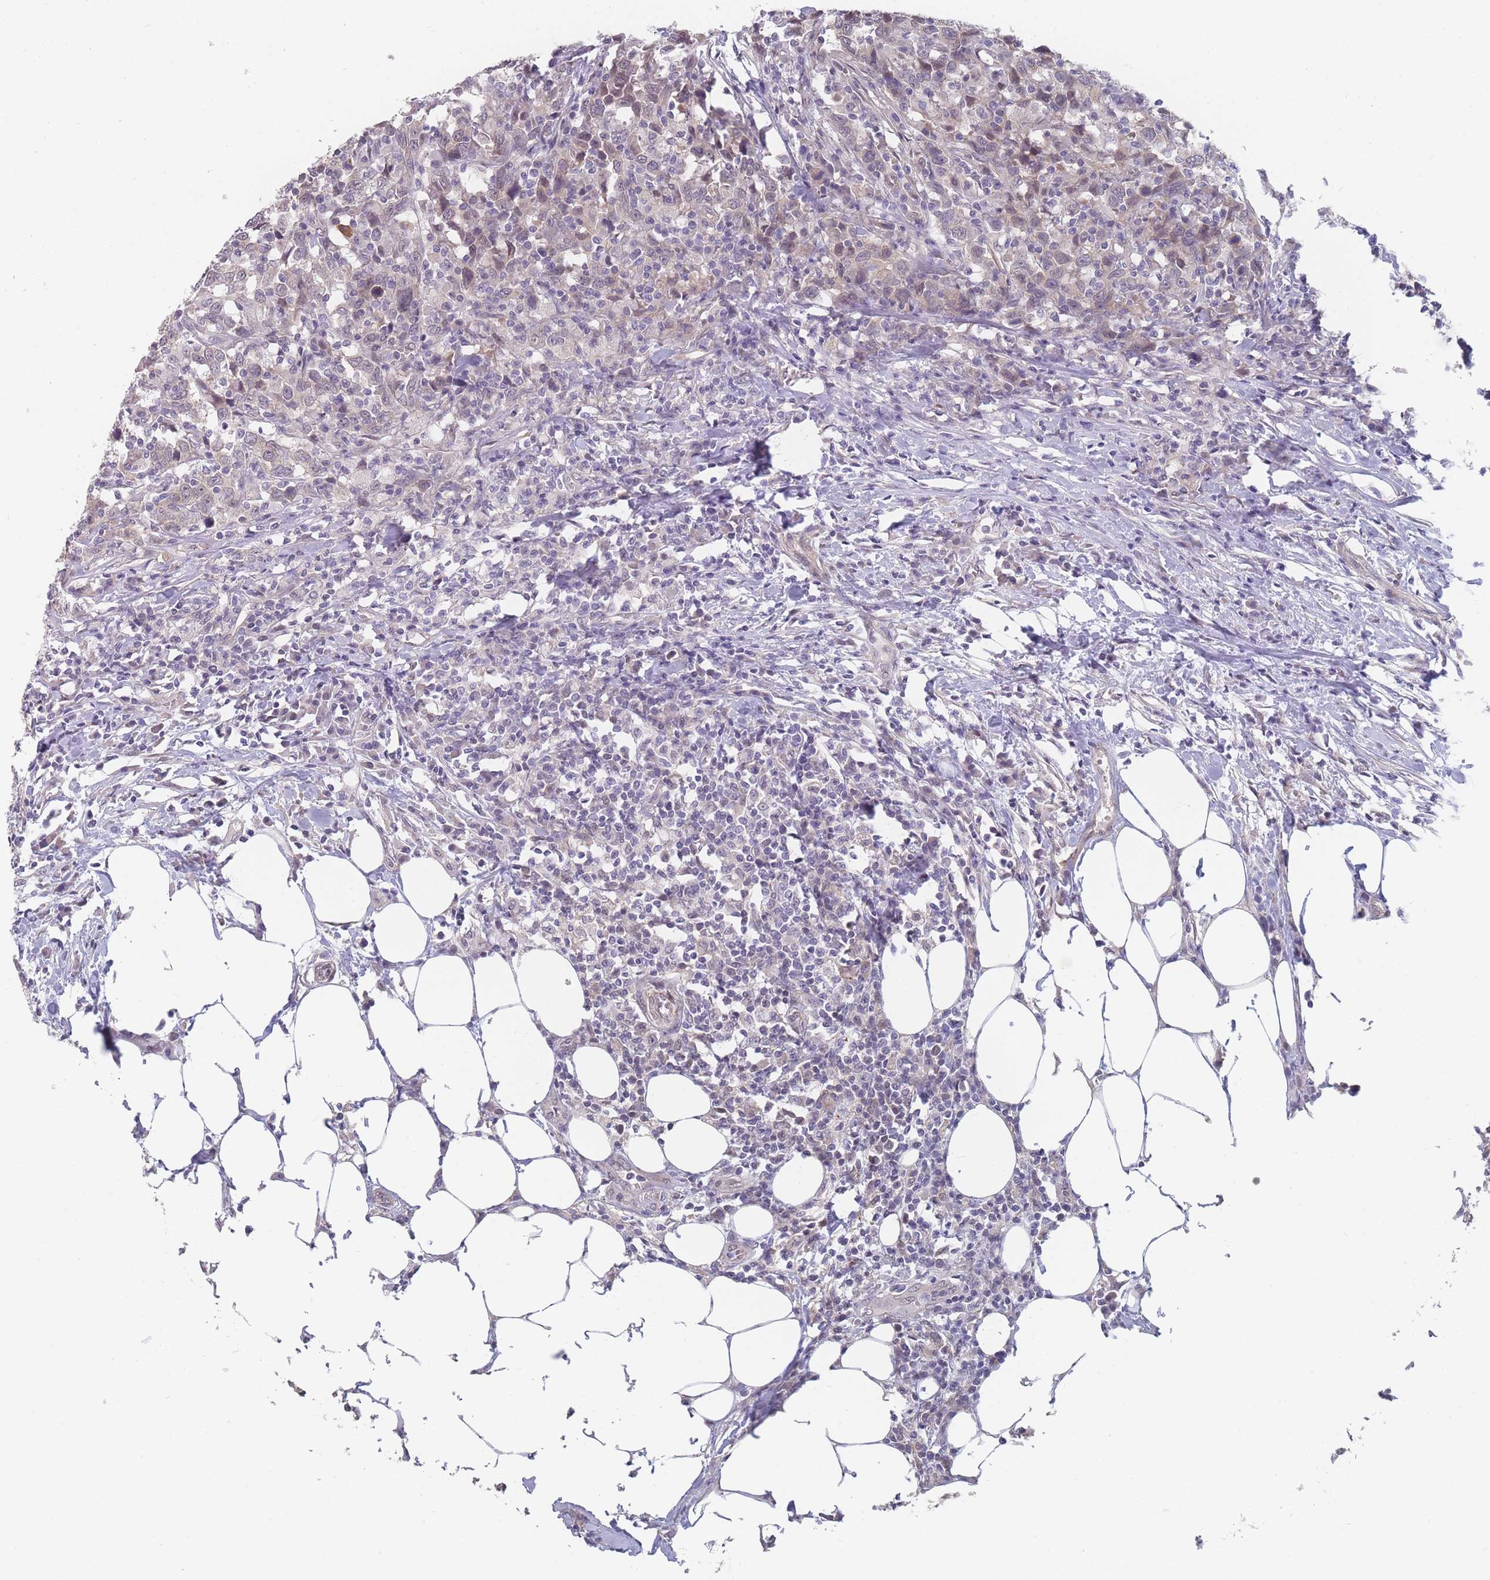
{"staining": {"intensity": "negative", "quantity": "none", "location": "none"}, "tissue": "urothelial cancer", "cell_type": "Tumor cells", "image_type": "cancer", "snomed": [{"axis": "morphology", "description": "Urothelial carcinoma, High grade"}, {"axis": "topography", "description": "Urinary bladder"}], "caption": "DAB (3,3'-diaminobenzidine) immunohistochemical staining of urothelial carcinoma (high-grade) demonstrates no significant staining in tumor cells. Nuclei are stained in blue.", "gene": "ANKRD10", "patient": {"sex": "male", "age": 61}}